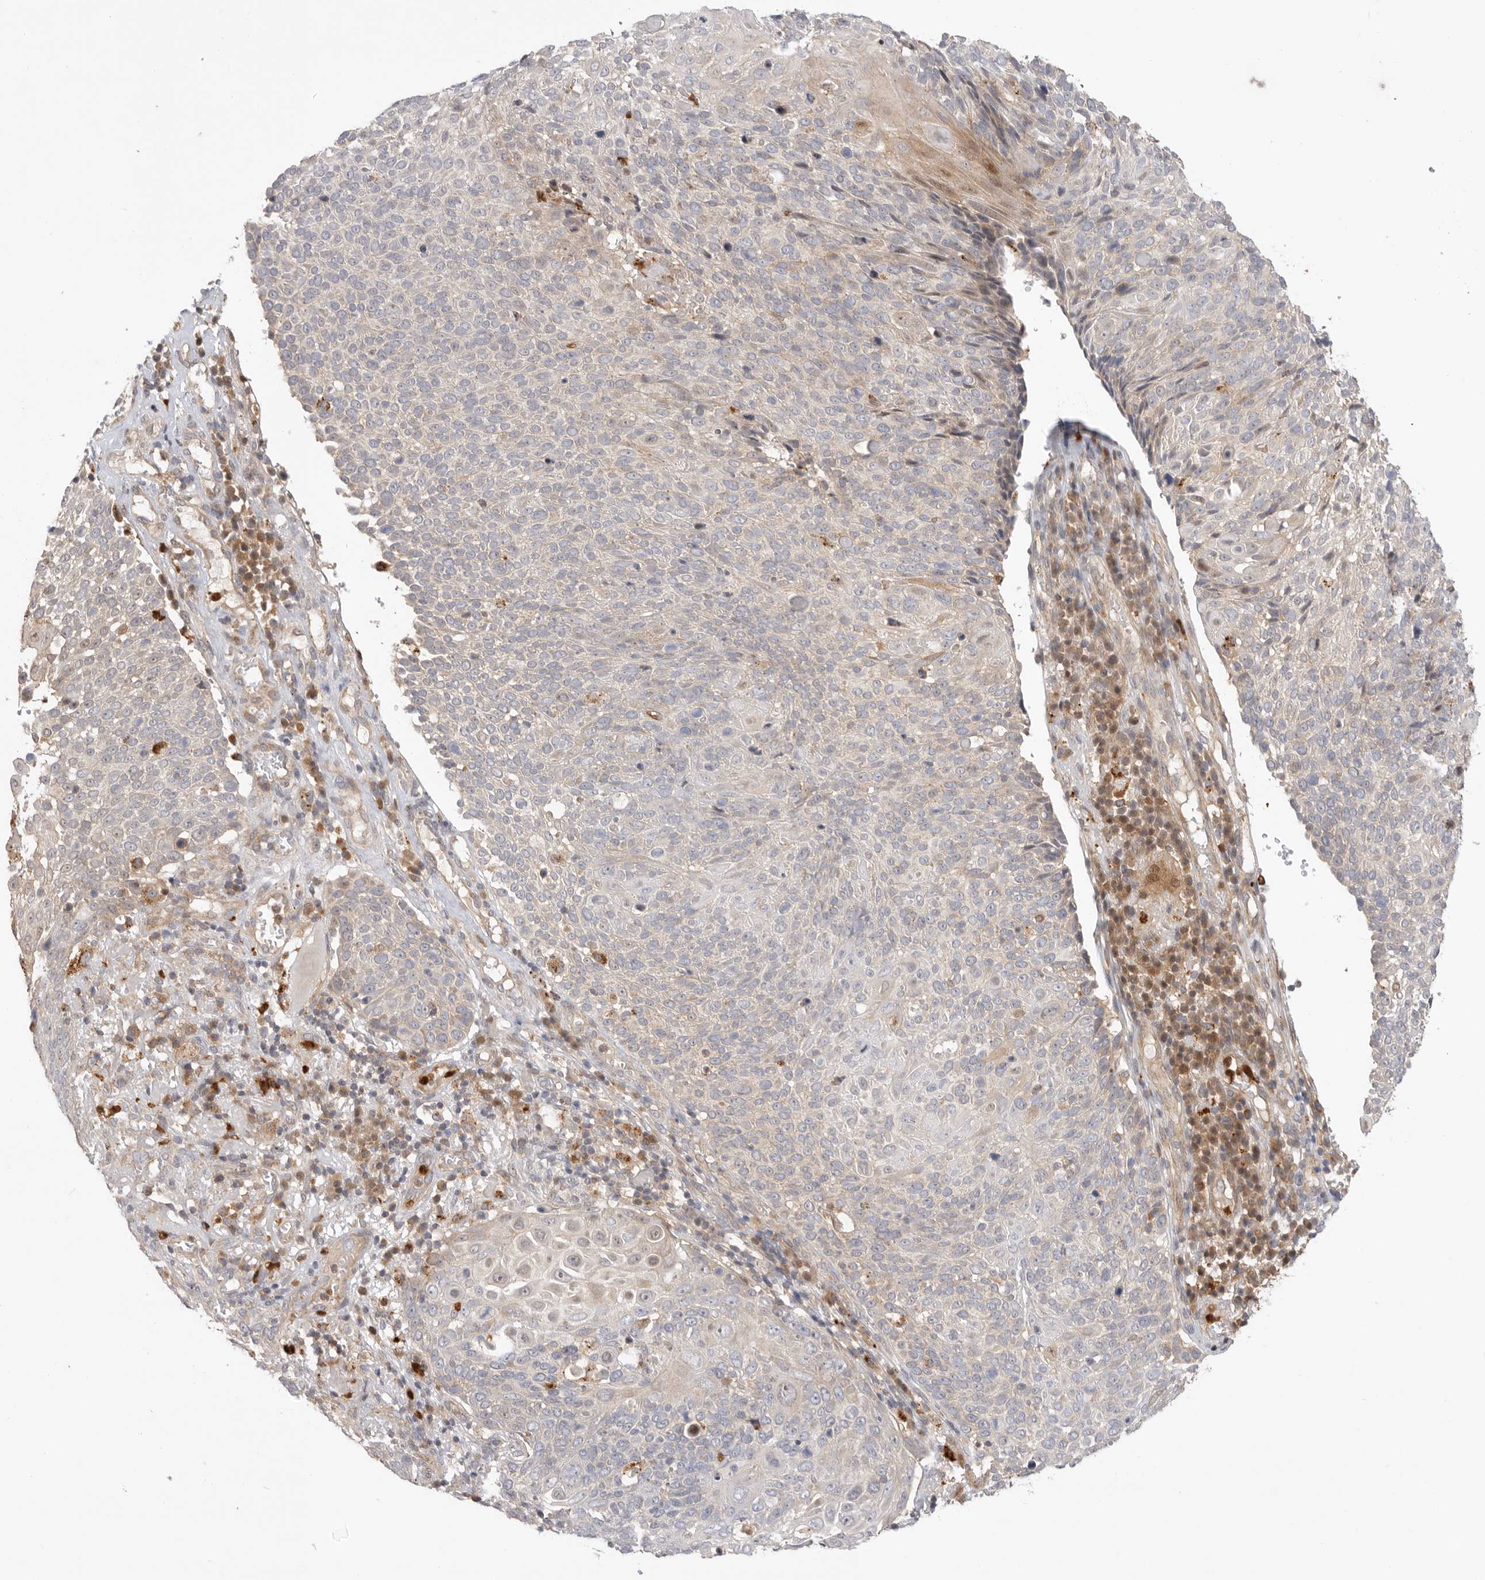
{"staining": {"intensity": "weak", "quantity": "<25%", "location": "cytoplasmic/membranous"}, "tissue": "cervical cancer", "cell_type": "Tumor cells", "image_type": "cancer", "snomed": [{"axis": "morphology", "description": "Squamous cell carcinoma, NOS"}, {"axis": "topography", "description": "Cervix"}], "caption": "An IHC histopathology image of cervical cancer is shown. There is no staining in tumor cells of cervical cancer.", "gene": "GNE", "patient": {"sex": "female", "age": 74}}